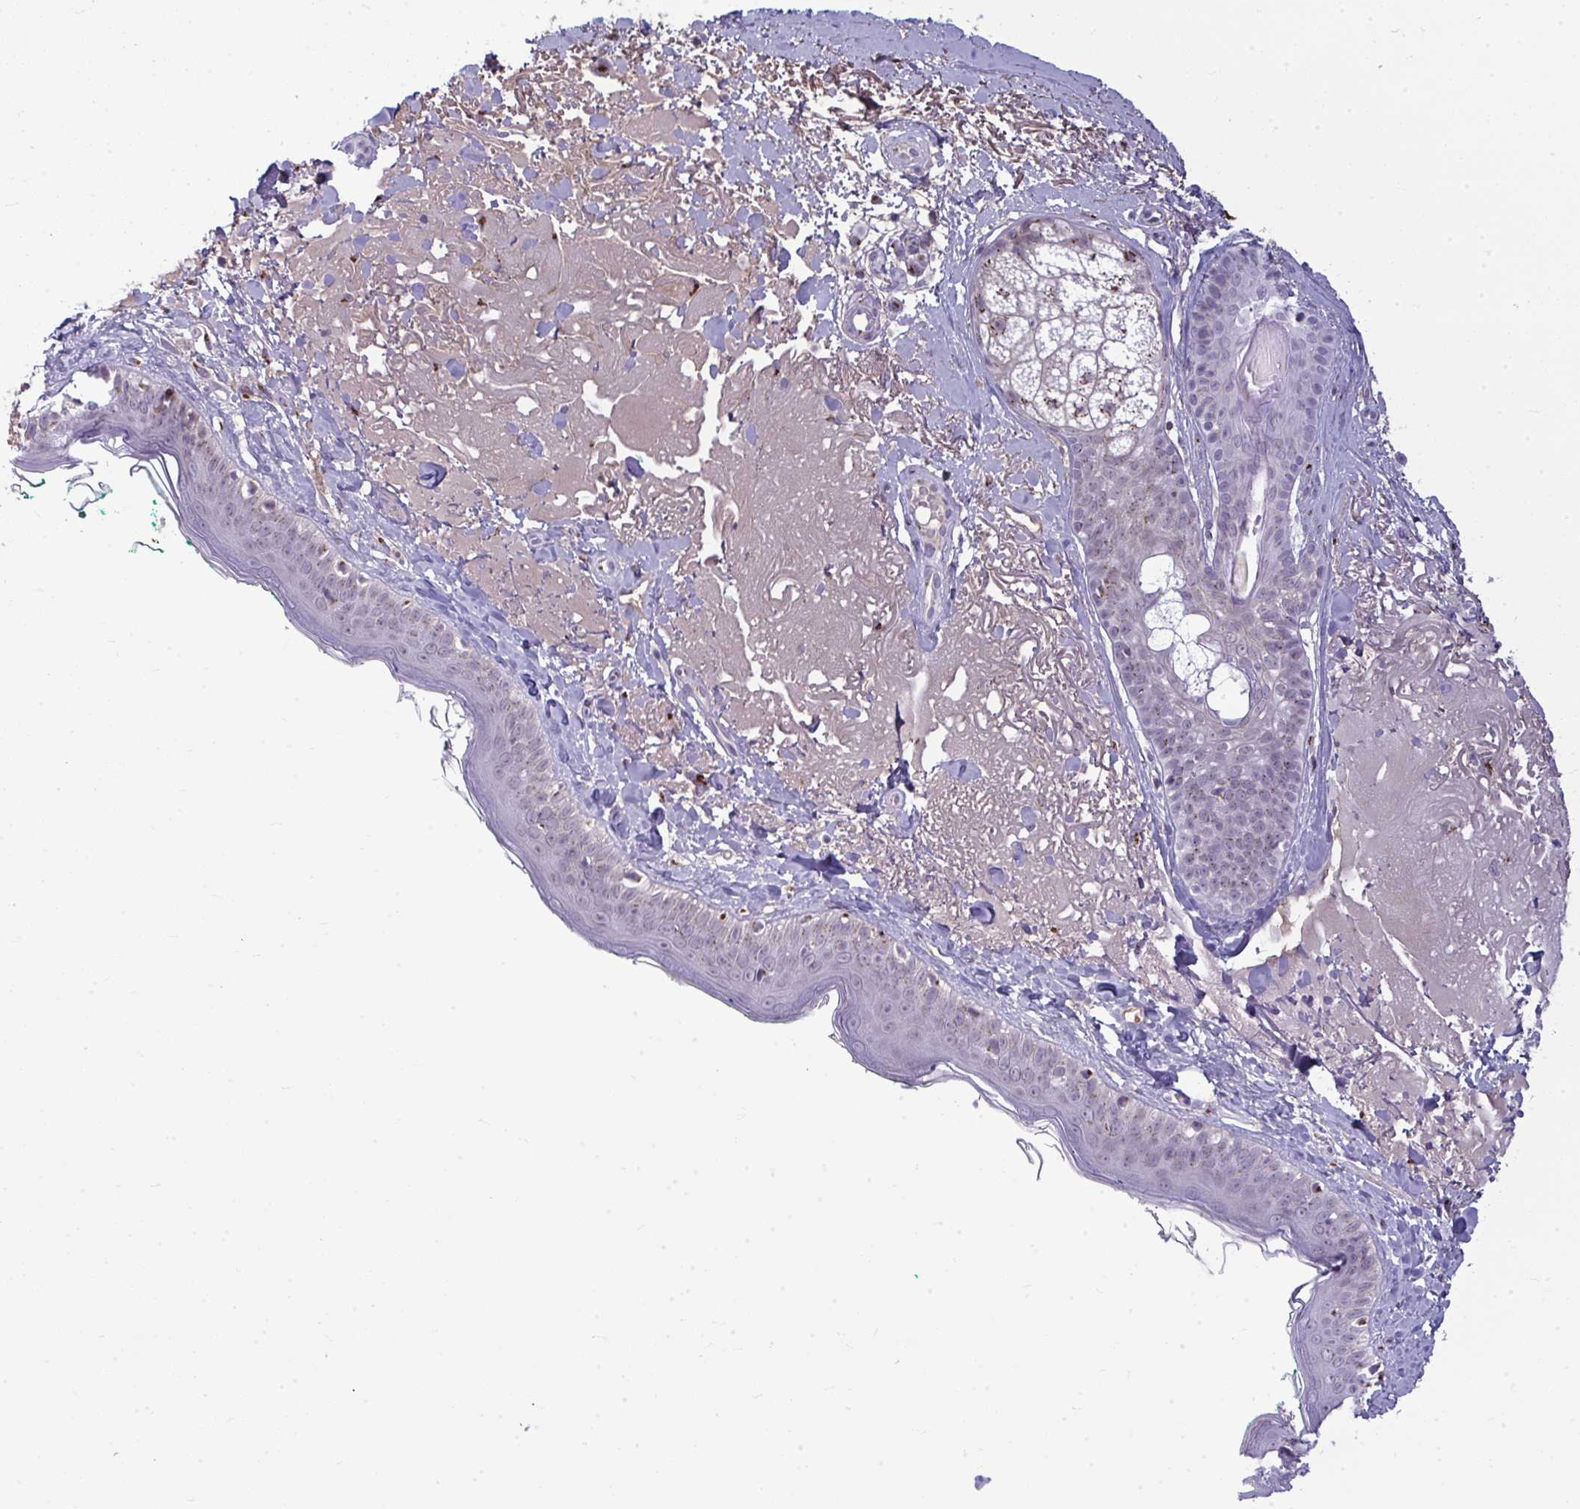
{"staining": {"intensity": "negative", "quantity": "none", "location": "none"}, "tissue": "skin", "cell_type": "Fibroblasts", "image_type": "normal", "snomed": [{"axis": "morphology", "description": "Normal tissue, NOS"}, {"axis": "topography", "description": "Skin"}], "caption": "Immunohistochemical staining of normal human skin demonstrates no significant staining in fibroblasts.", "gene": "DTX4", "patient": {"sex": "male", "age": 73}}